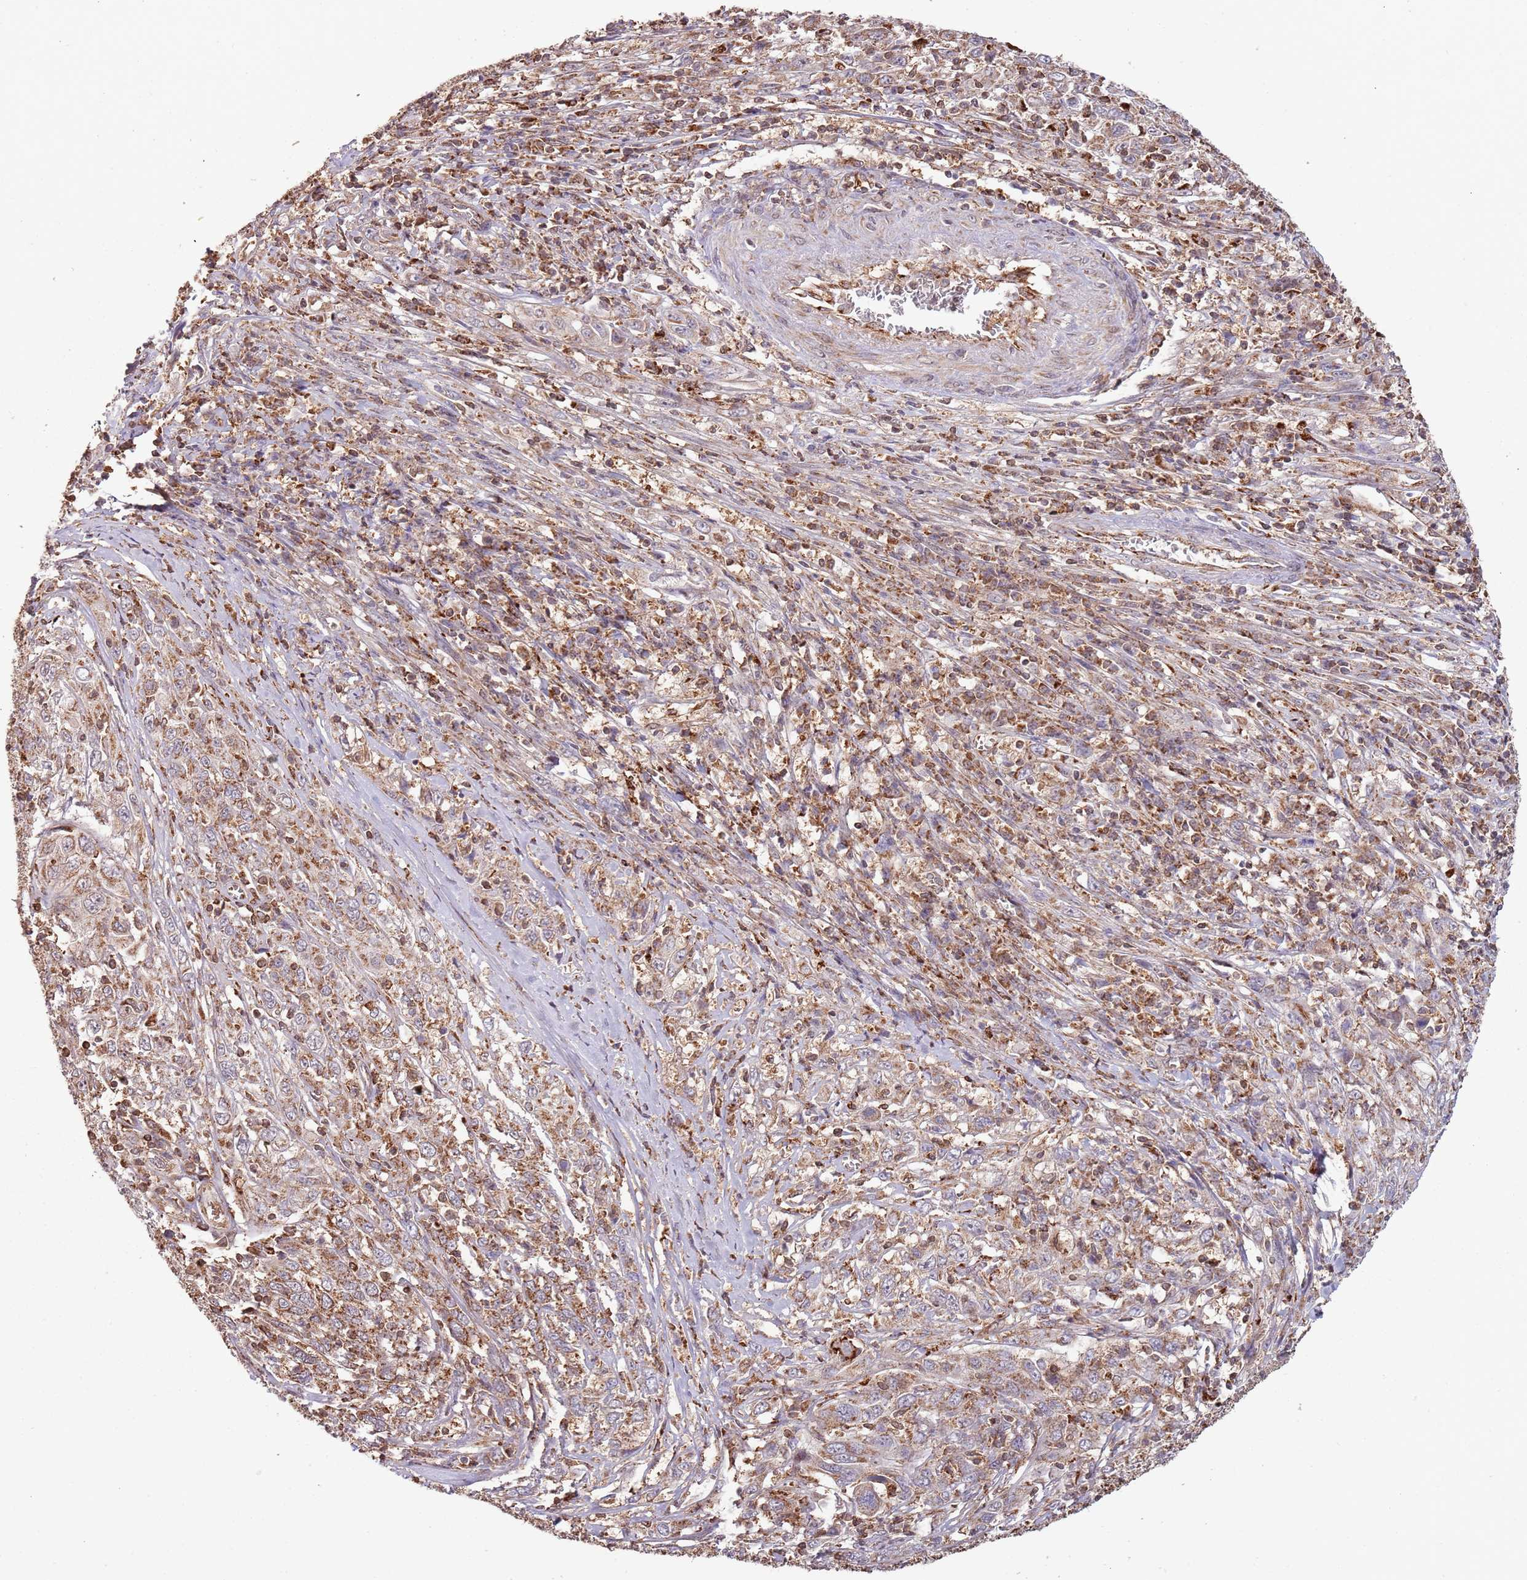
{"staining": {"intensity": "moderate", "quantity": "25%-75%", "location": "cytoplasmic/membranous"}, "tissue": "cervical cancer", "cell_type": "Tumor cells", "image_type": "cancer", "snomed": [{"axis": "morphology", "description": "Squamous cell carcinoma, NOS"}, {"axis": "topography", "description": "Cervix"}], "caption": "Protein staining of cervical cancer (squamous cell carcinoma) tissue demonstrates moderate cytoplasmic/membranous expression in about 25%-75% of tumor cells. (Brightfield microscopy of DAB IHC at high magnification).", "gene": "IL17RD", "patient": {"sex": "female", "age": 46}}